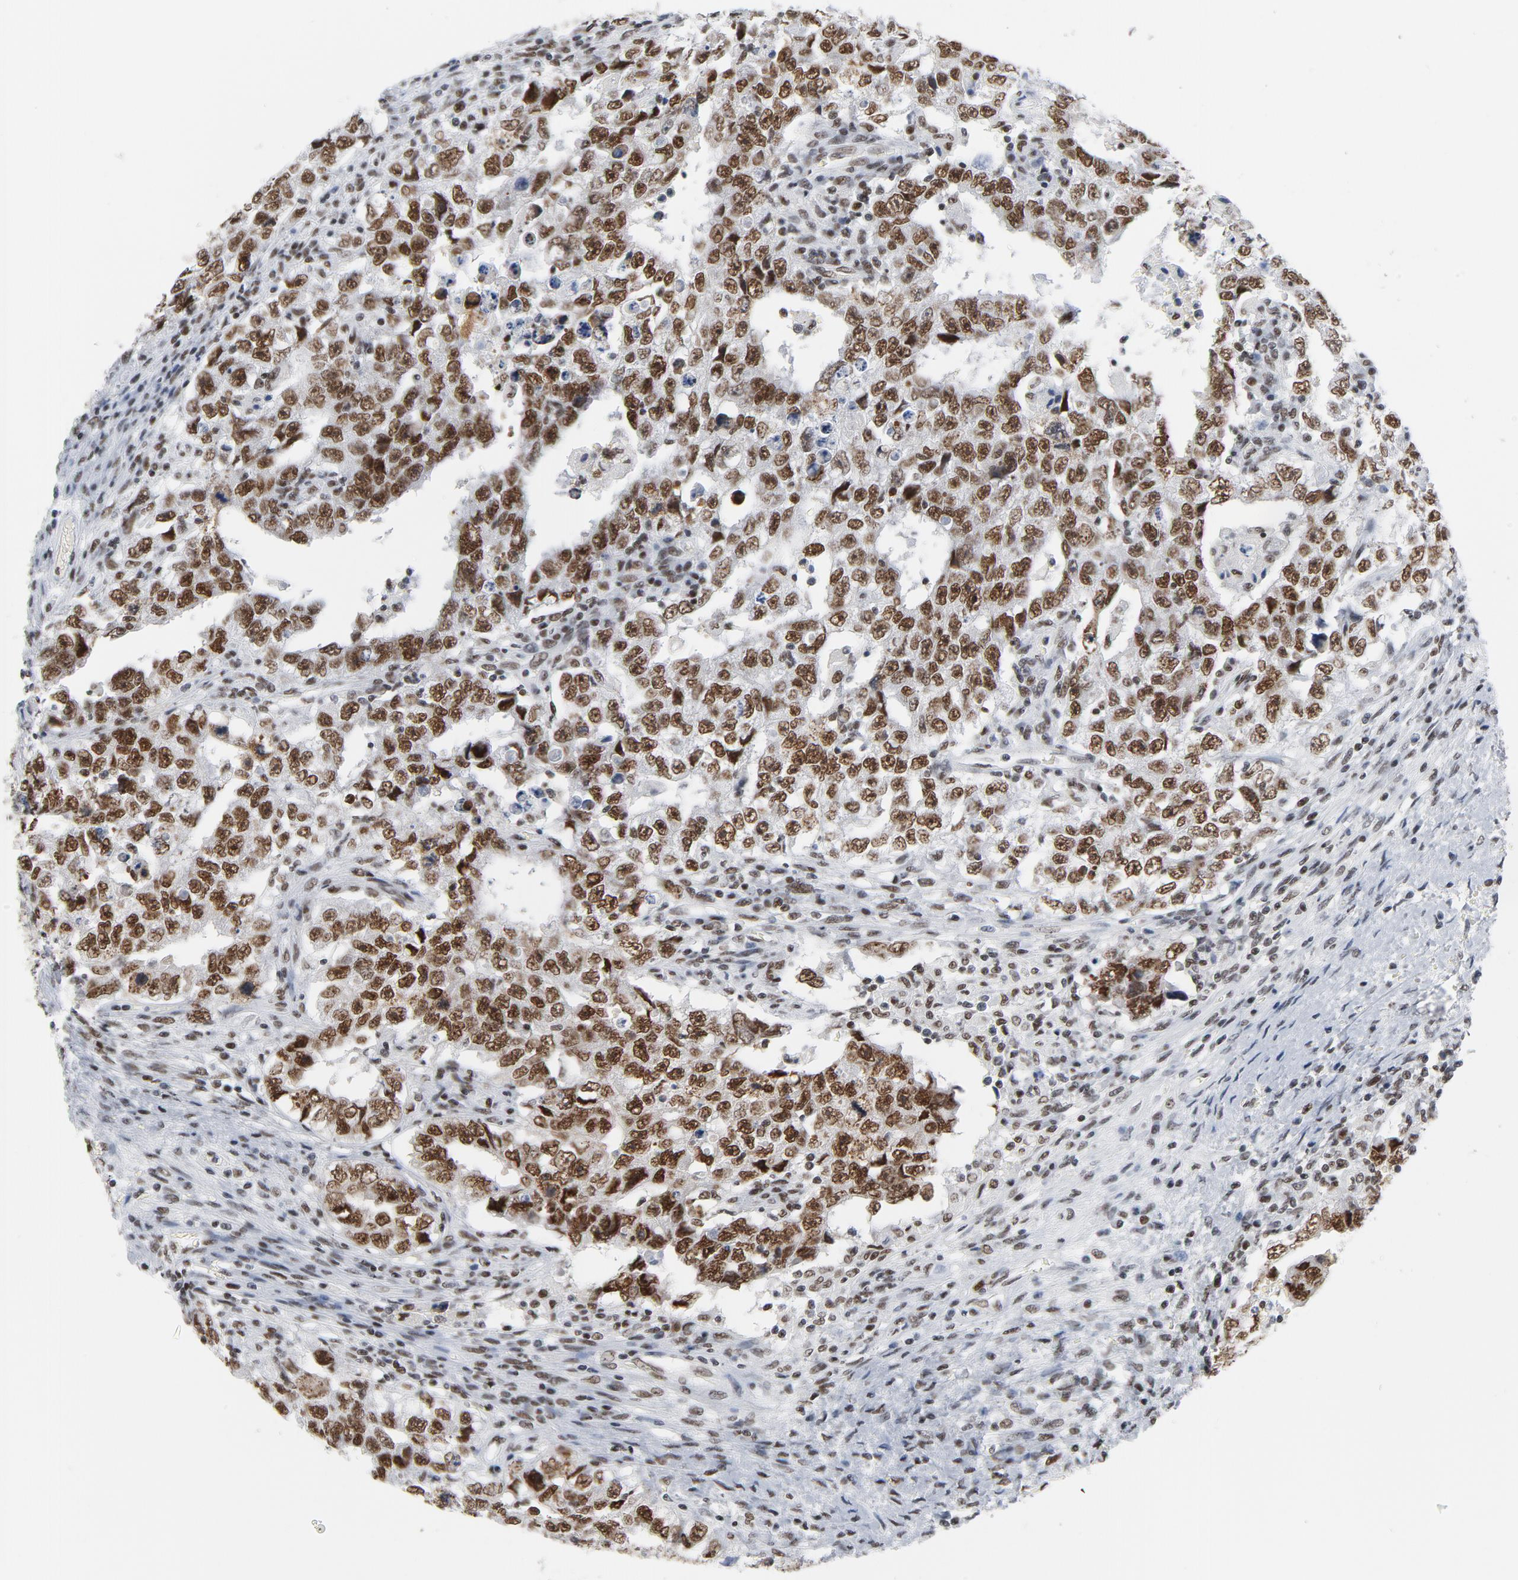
{"staining": {"intensity": "moderate", "quantity": ">75%", "location": "cytoplasmic/membranous,nuclear"}, "tissue": "testis cancer", "cell_type": "Tumor cells", "image_type": "cancer", "snomed": [{"axis": "morphology", "description": "Carcinoma, Embryonal, NOS"}, {"axis": "topography", "description": "Testis"}], "caption": "A histopathology image of human testis cancer (embryonal carcinoma) stained for a protein shows moderate cytoplasmic/membranous and nuclear brown staining in tumor cells.", "gene": "CSTF2", "patient": {"sex": "male", "age": 26}}